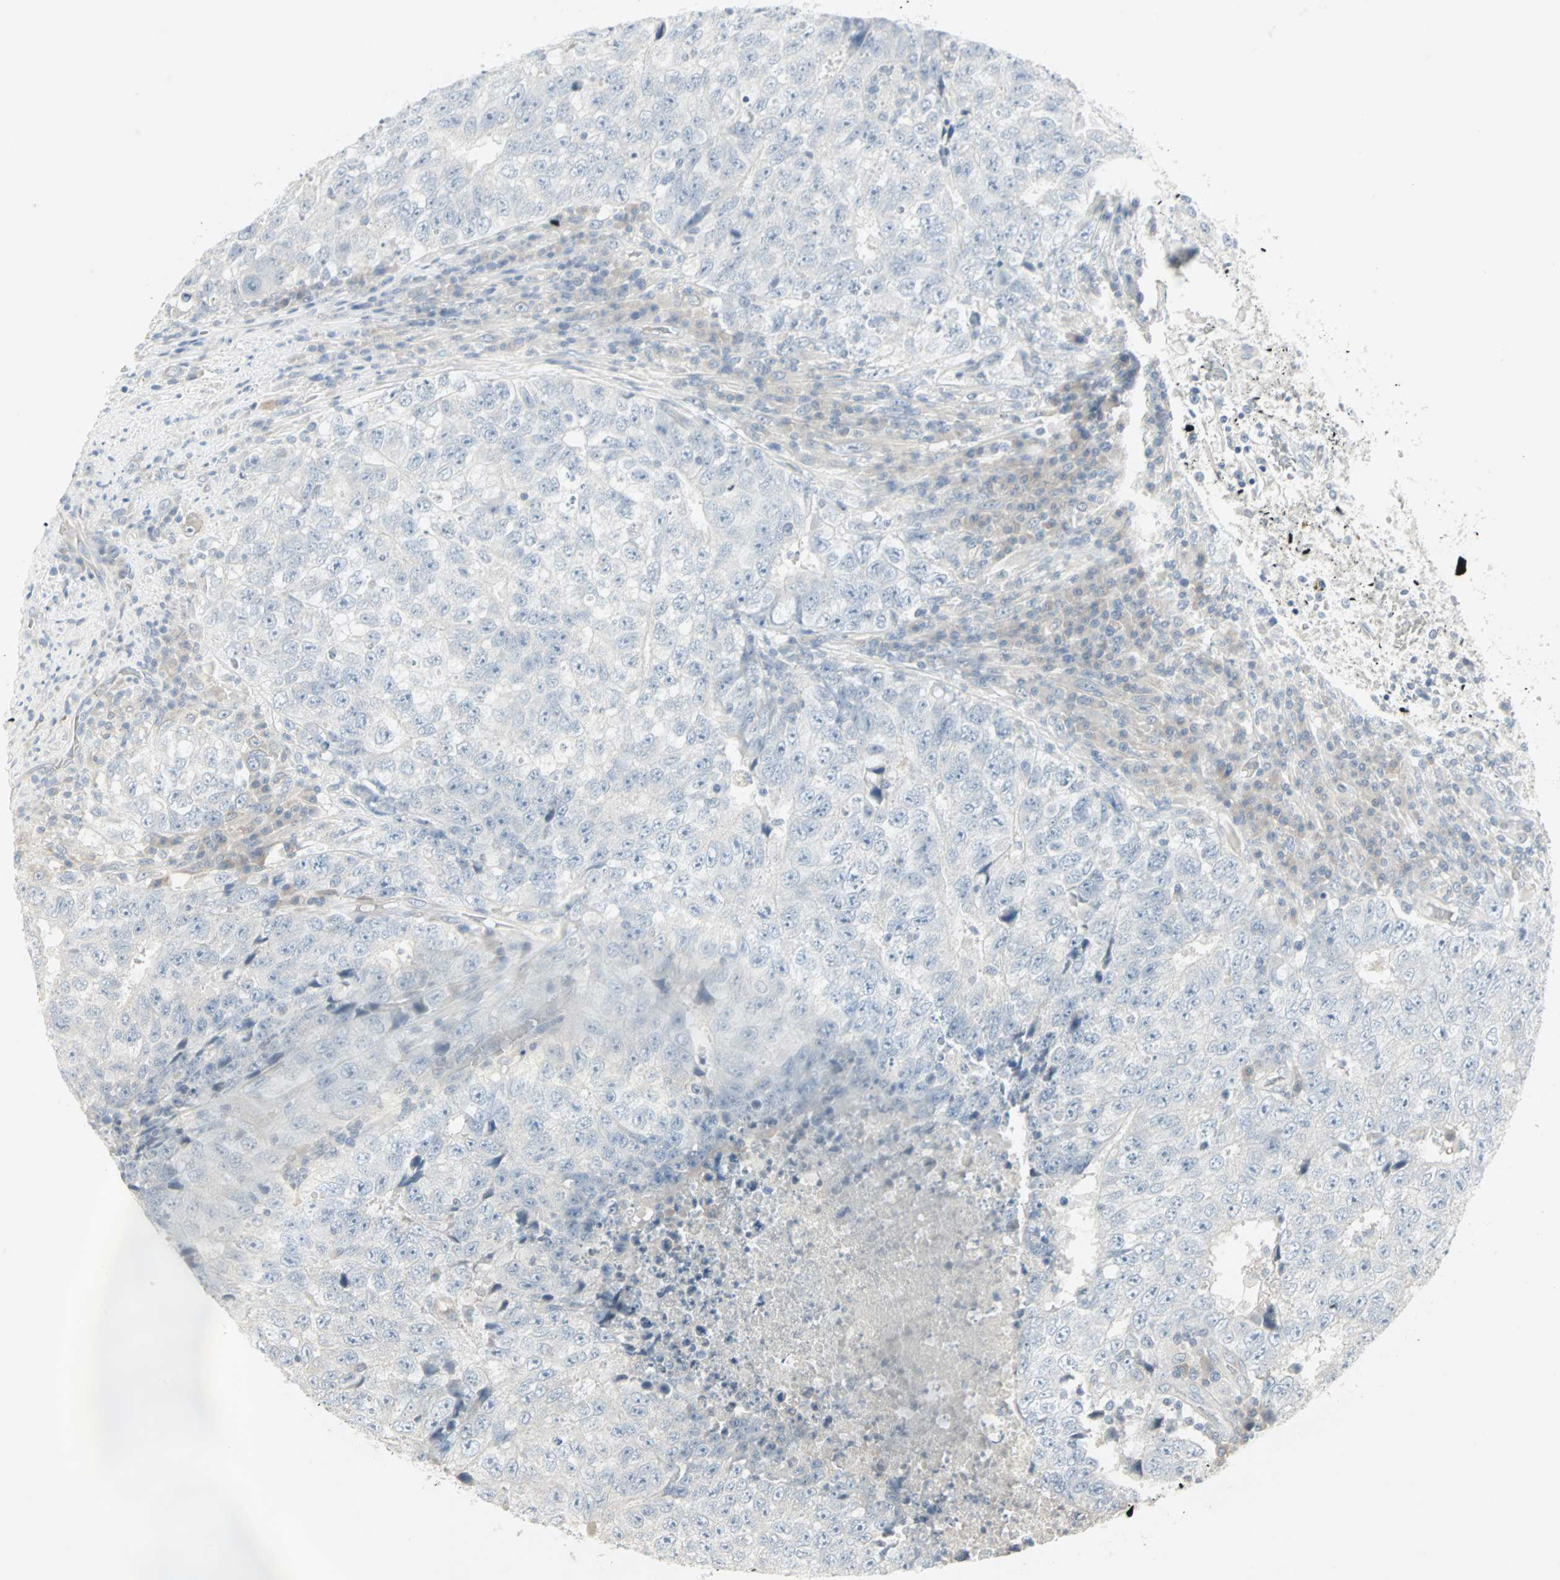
{"staining": {"intensity": "negative", "quantity": "none", "location": "none"}, "tissue": "testis cancer", "cell_type": "Tumor cells", "image_type": "cancer", "snomed": [{"axis": "morphology", "description": "Necrosis, NOS"}, {"axis": "morphology", "description": "Carcinoma, Embryonal, NOS"}, {"axis": "topography", "description": "Testis"}], "caption": "Tumor cells are negative for protein expression in human embryonal carcinoma (testis).", "gene": "JMJD7-PLA2G4B", "patient": {"sex": "male", "age": 19}}